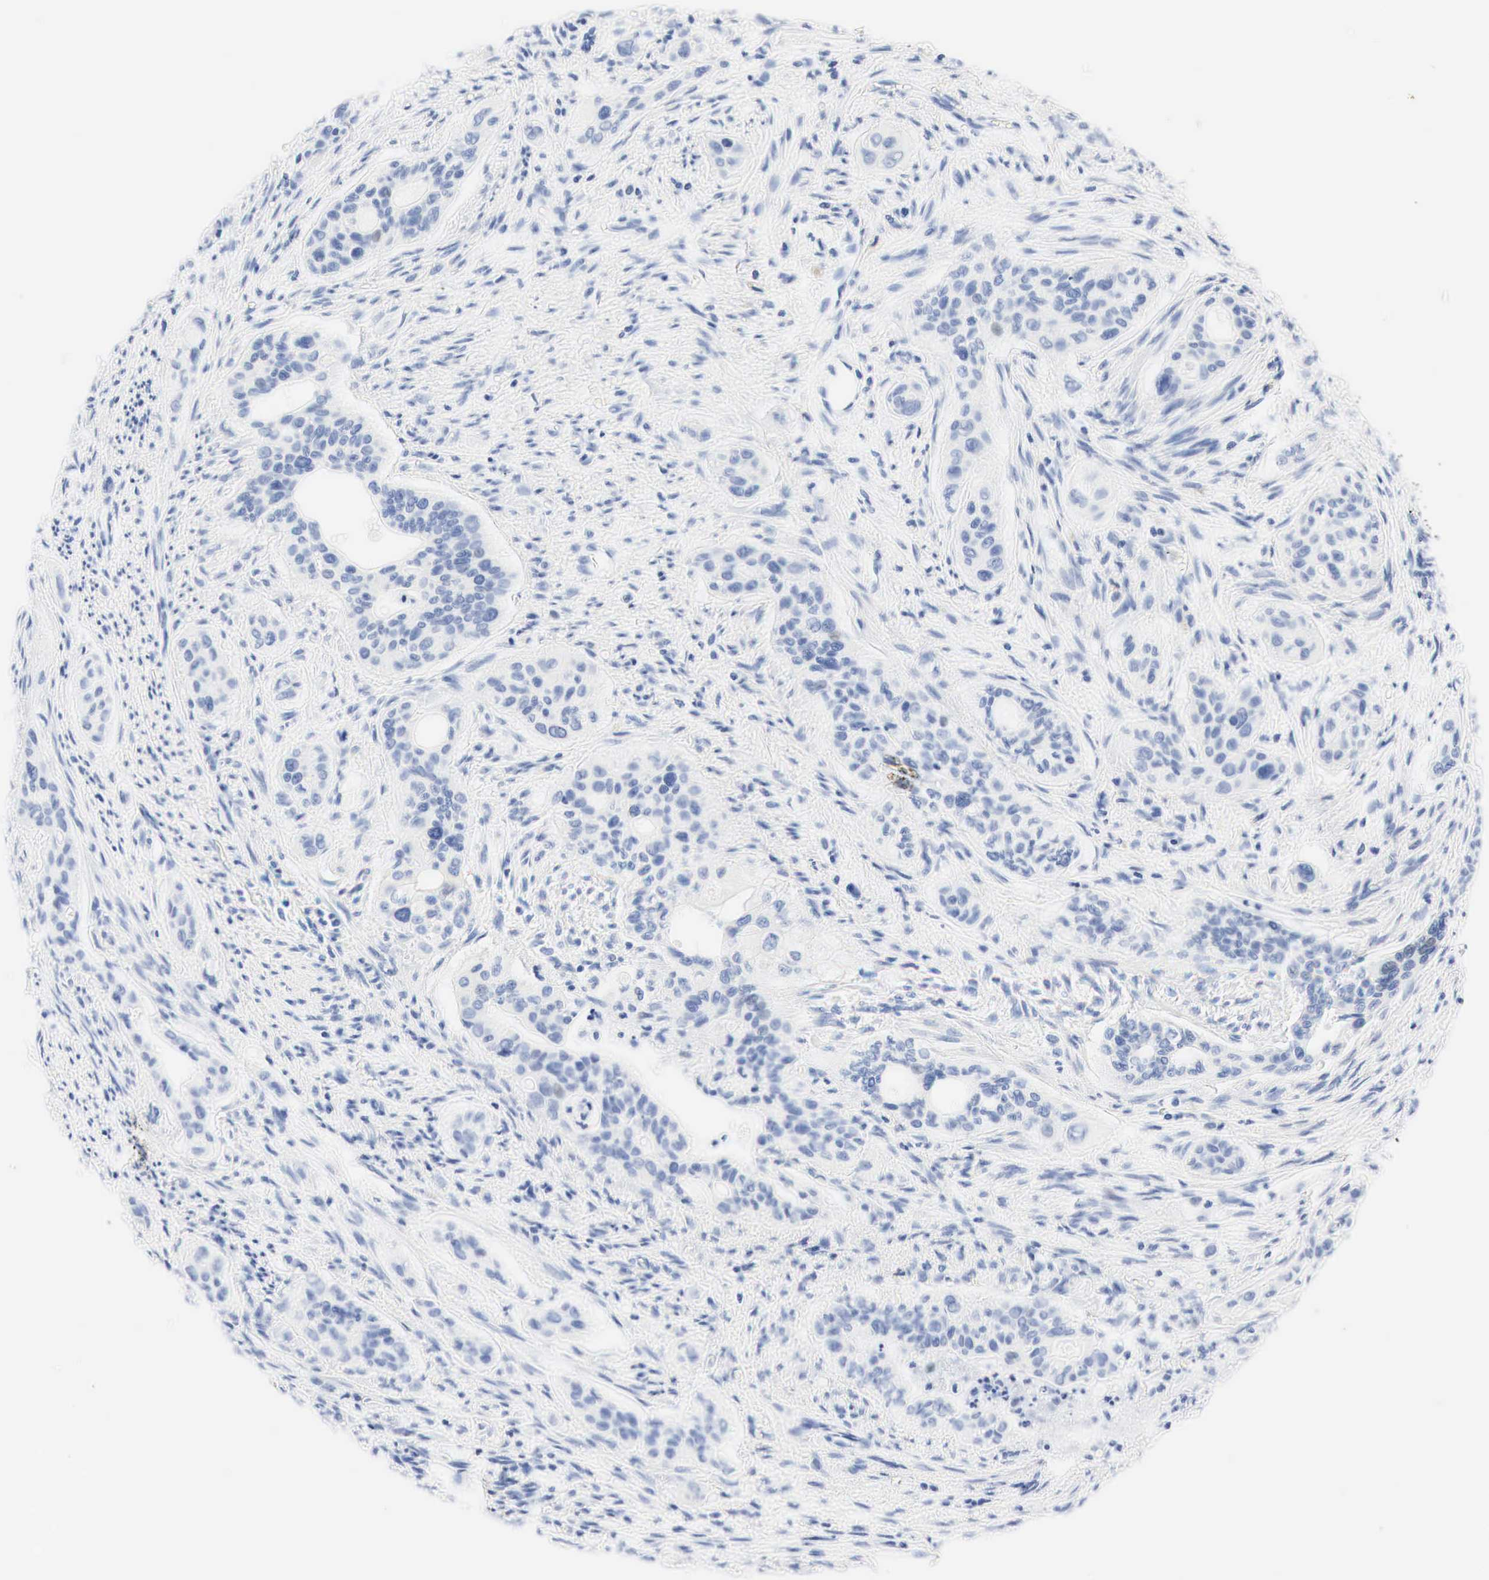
{"staining": {"intensity": "negative", "quantity": "none", "location": "none"}, "tissue": "pancreatic cancer", "cell_type": "Tumor cells", "image_type": "cancer", "snomed": [{"axis": "morphology", "description": "Adenocarcinoma, NOS"}, {"axis": "topography", "description": "Pancreas"}], "caption": "Tumor cells are negative for protein expression in human pancreatic cancer (adenocarcinoma).", "gene": "NKX2-1", "patient": {"sex": "male", "age": 77}}